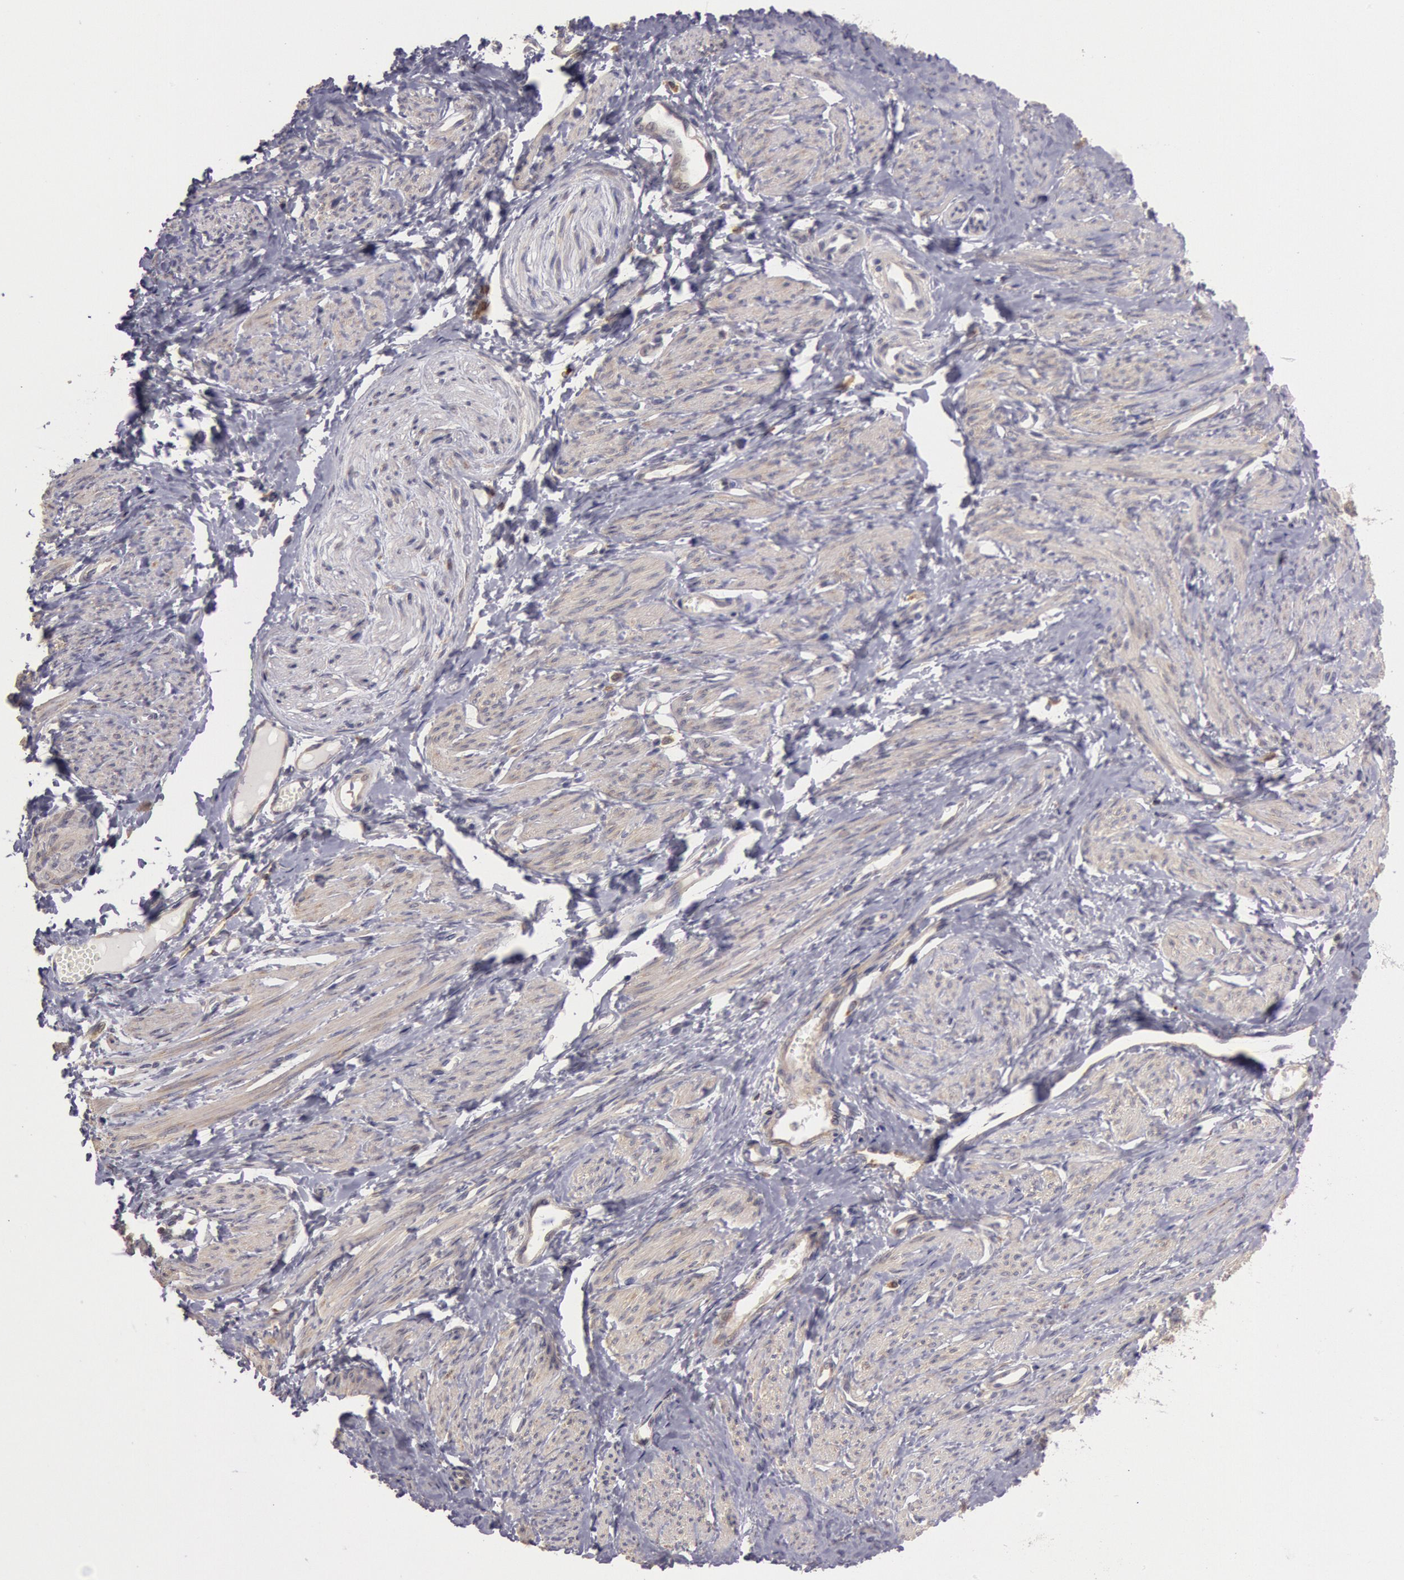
{"staining": {"intensity": "weak", "quantity": ">75%", "location": "cytoplasmic/membranous"}, "tissue": "smooth muscle", "cell_type": "Smooth muscle cells", "image_type": "normal", "snomed": [{"axis": "morphology", "description": "Normal tissue, NOS"}, {"axis": "topography", "description": "Smooth muscle"}, {"axis": "topography", "description": "Uterus"}], "caption": "The histopathology image demonstrates immunohistochemical staining of benign smooth muscle. There is weak cytoplasmic/membranous staining is identified in about >75% of smooth muscle cells.", "gene": "NMT2", "patient": {"sex": "female", "age": 39}}